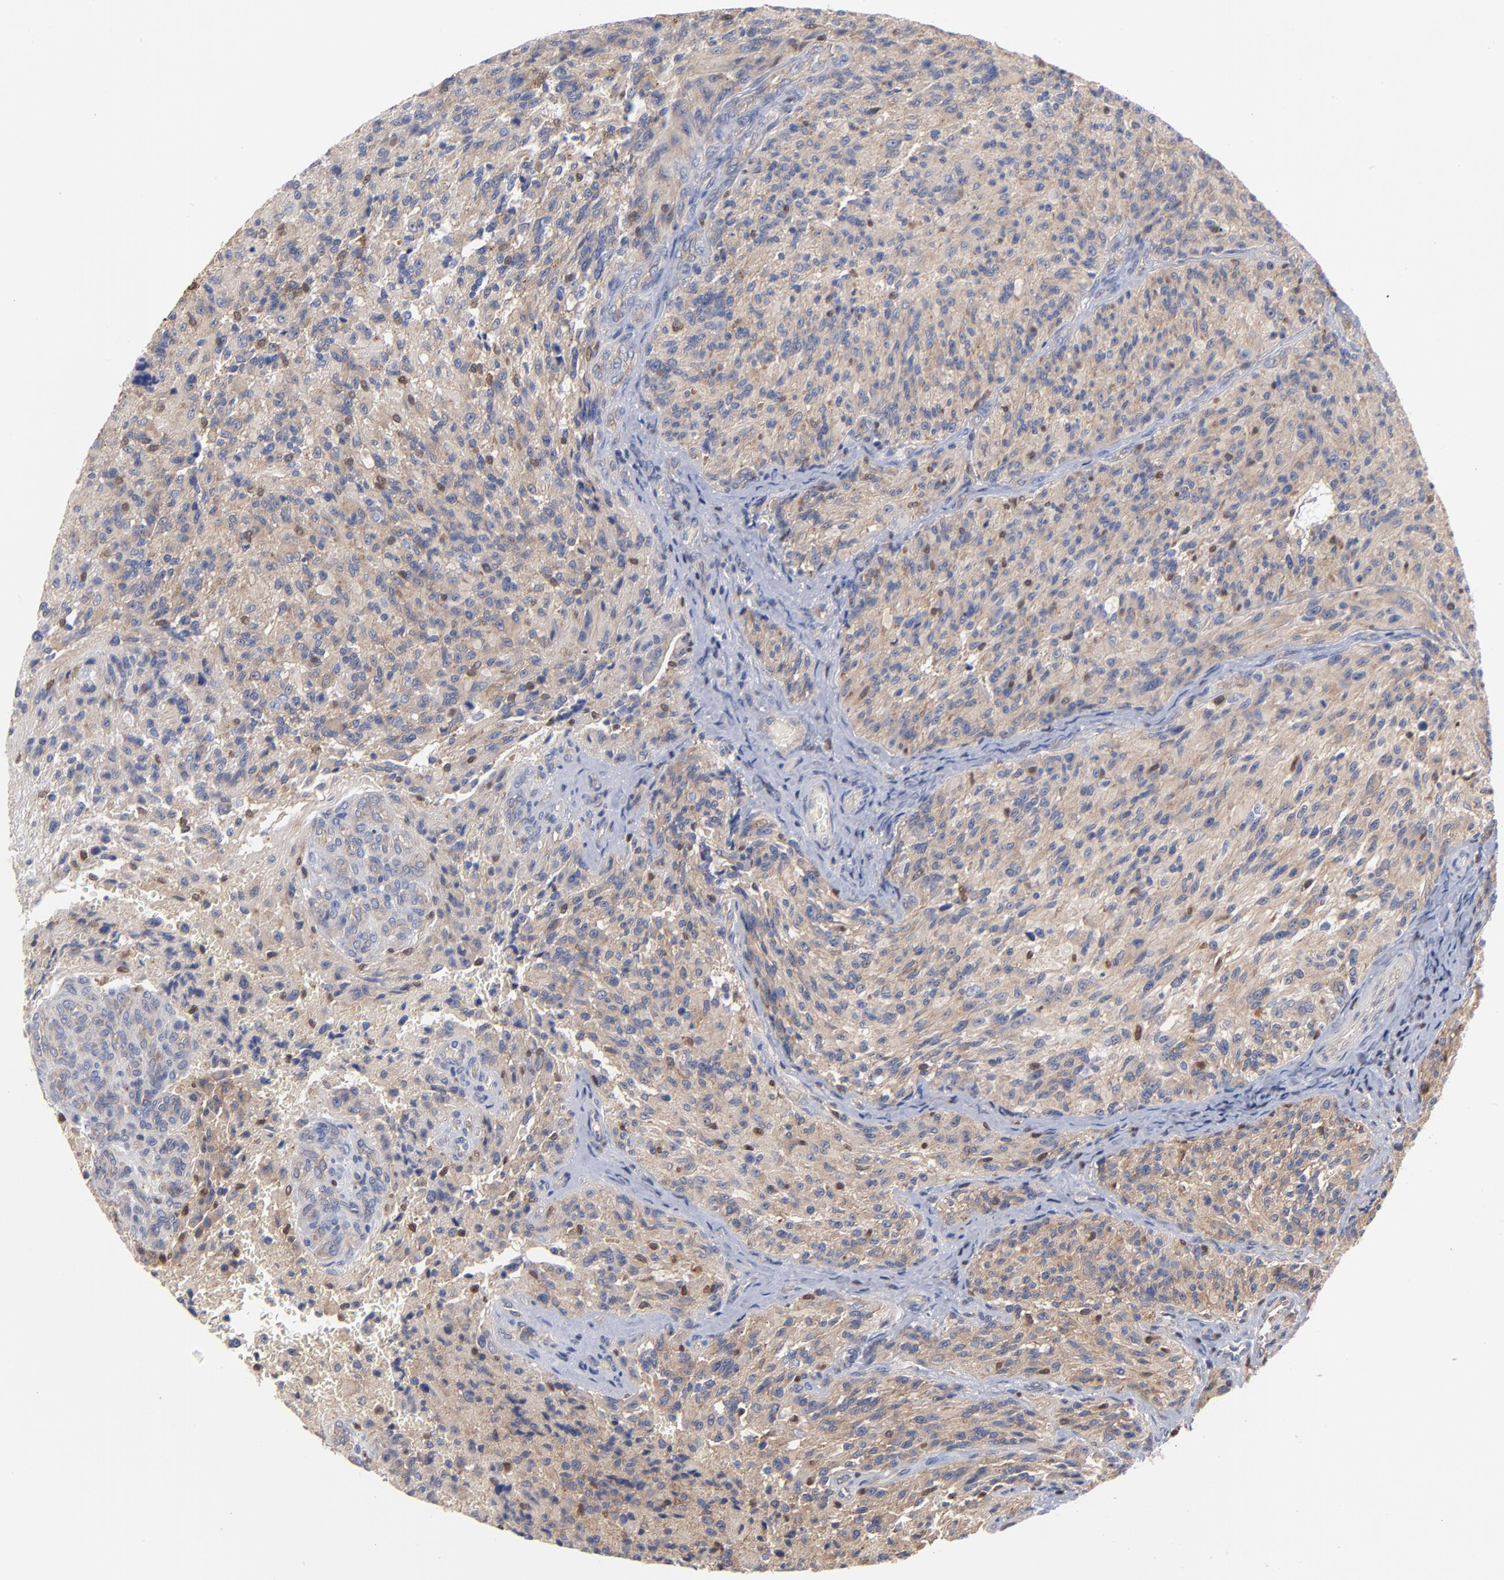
{"staining": {"intensity": "negative", "quantity": "none", "location": "none"}, "tissue": "glioma", "cell_type": "Tumor cells", "image_type": "cancer", "snomed": [{"axis": "morphology", "description": "Normal tissue, NOS"}, {"axis": "morphology", "description": "Glioma, malignant, High grade"}, {"axis": "topography", "description": "Cerebral cortex"}], "caption": "Immunohistochemistry photomicrograph of neoplastic tissue: malignant glioma (high-grade) stained with DAB (3,3'-diaminobenzidine) shows no significant protein staining in tumor cells.", "gene": "ARHGEF6", "patient": {"sex": "male", "age": 56}}